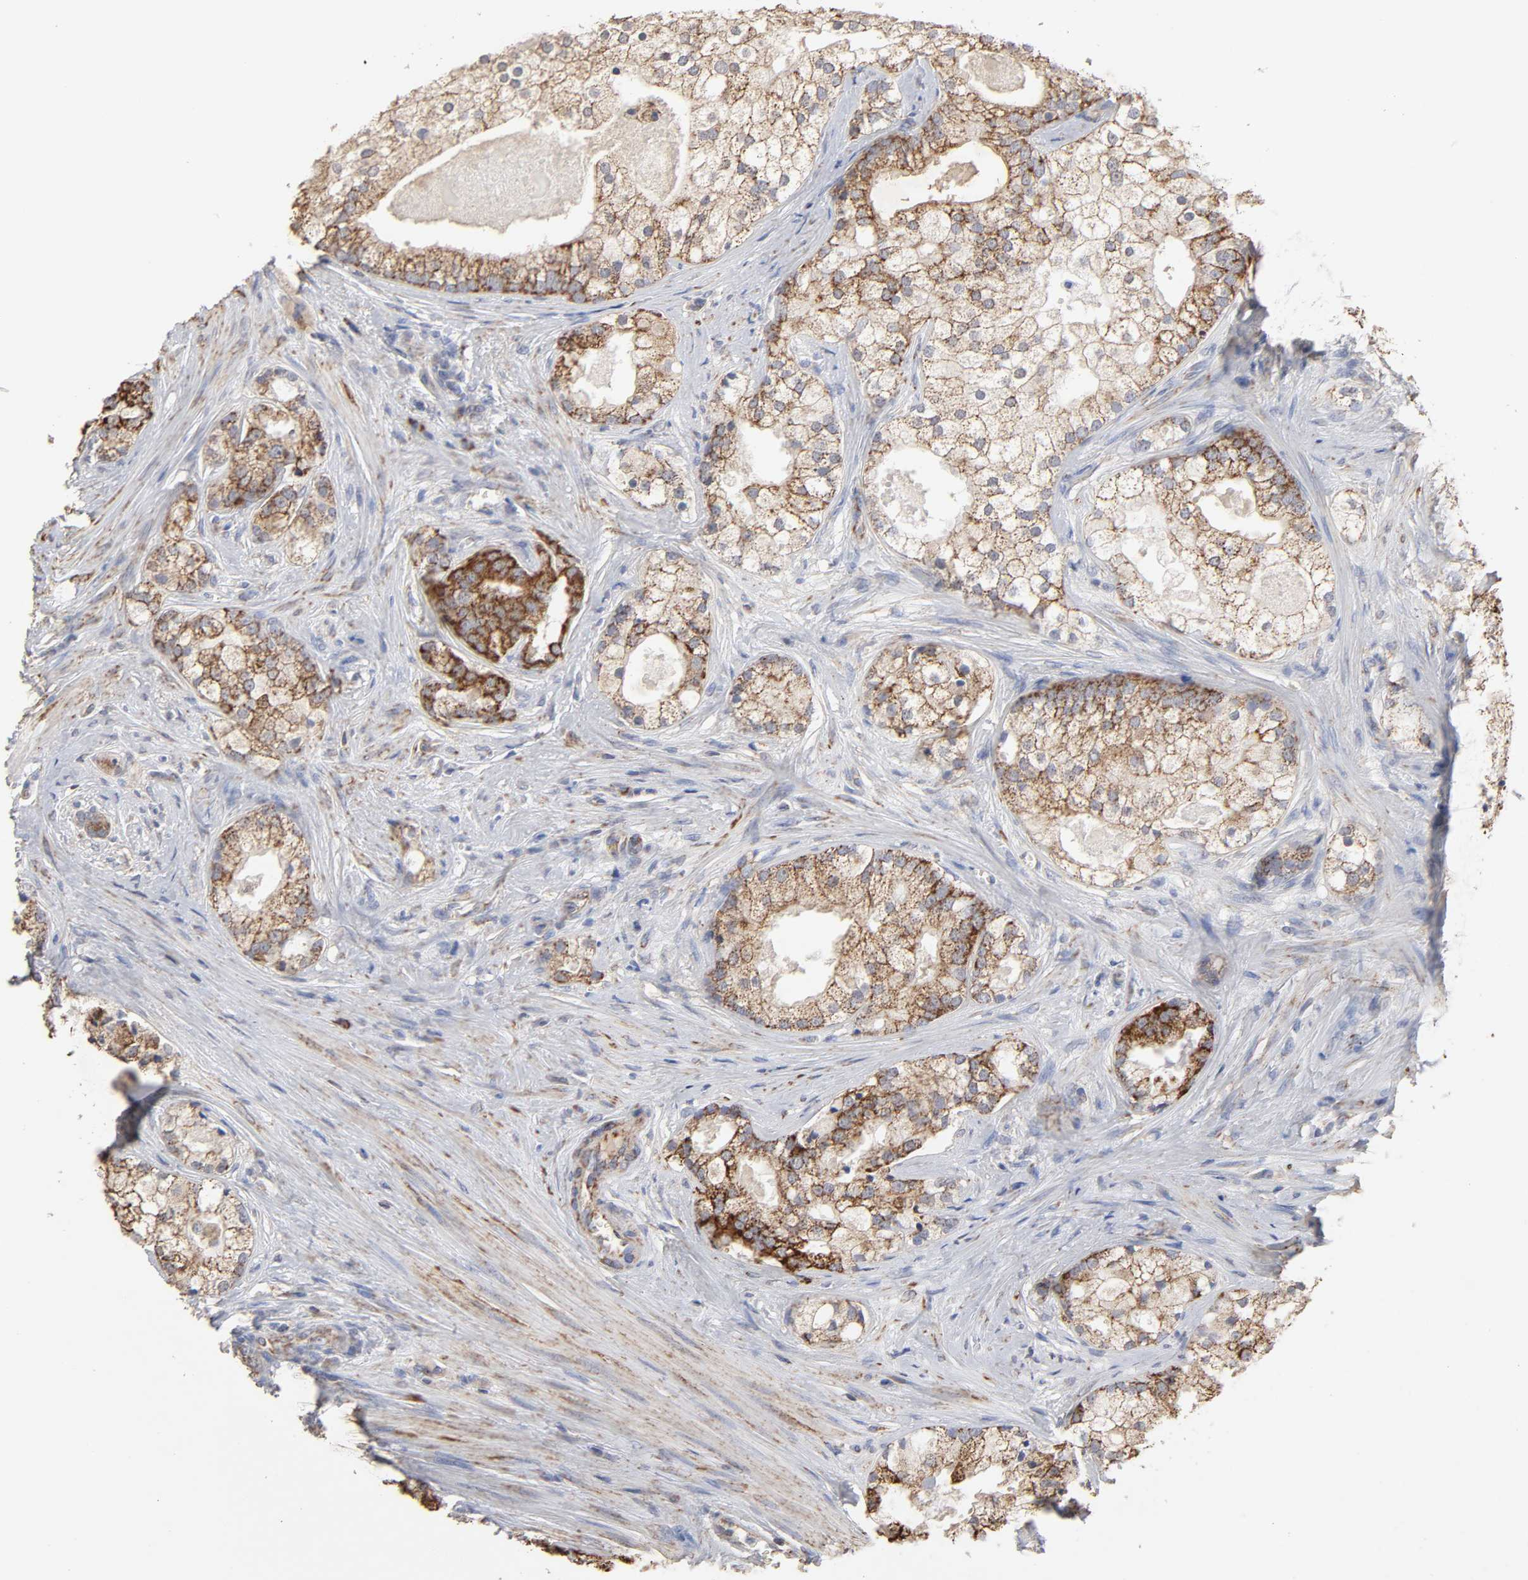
{"staining": {"intensity": "strong", "quantity": ">75%", "location": "cytoplasmic/membranous"}, "tissue": "prostate cancer", "cell_type": "Tumor cells", "image_type": "cancer", "snomed": [{"axis": "morphology", "description": "Adenocarcinoma, Low grade"}, {"axis": "topography", "description": "Prostate"}], "caption": "A micrograph of adenocarcinoma (low-grade) (prostate) stained for a protein exhibits strong cytoplasmic/membranous brown staining in tumor cells.", "gene": "CYCS", "patient": {"sex": "male", "age": 58}}